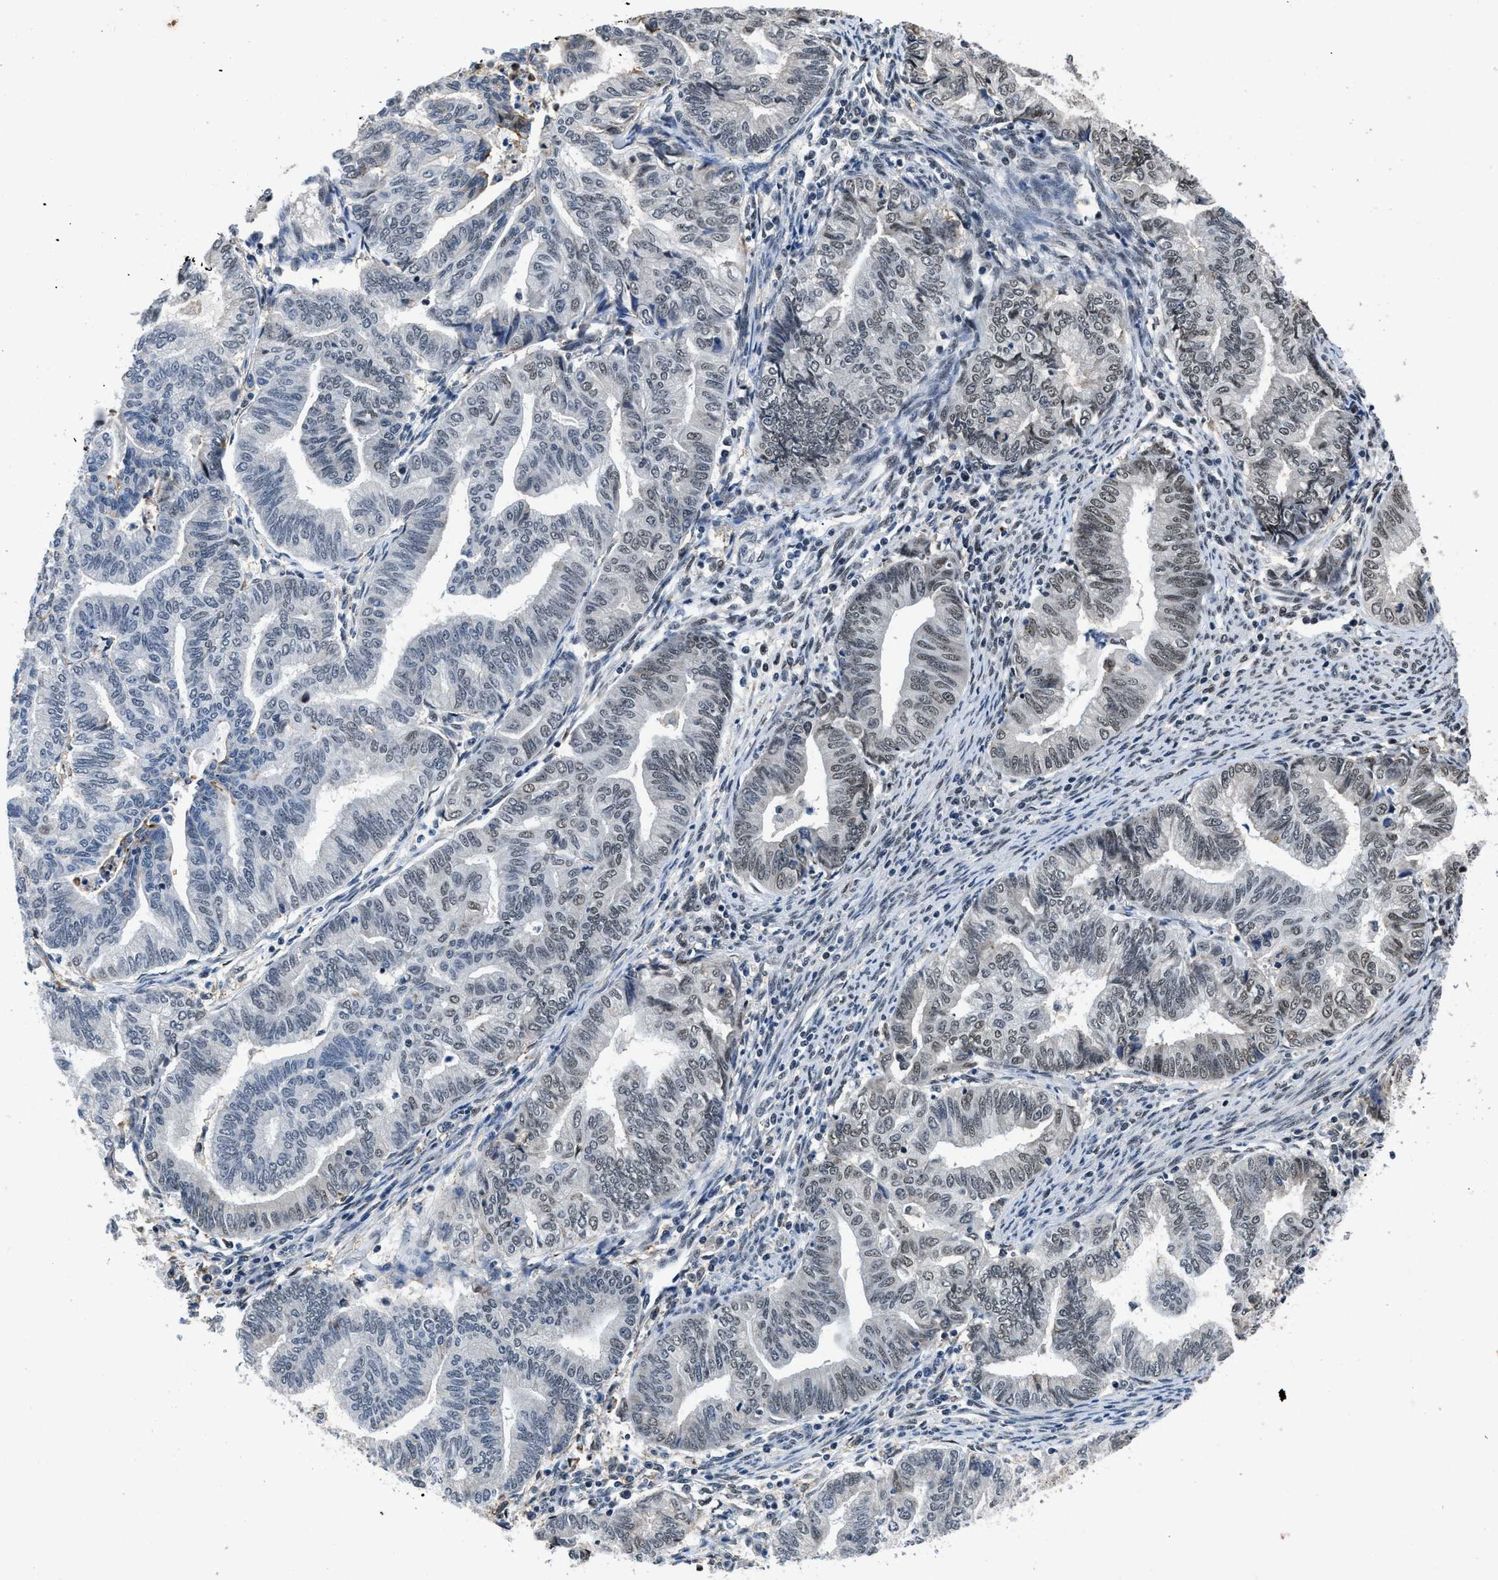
{"staining": {"intensity": "moderate", "quantity": "25%-75%", "location": "nuclear"}, "tissue": "endometrial cancer", "cell_type": "Tumor cells", "image_type": "cancer", "snomed": [{"axis": "morphology", "description": "Adenocarcinoma, NOS"}, {"axis": "topography", "description": "Endometrium"}], "caption": "Human endometrial cancer stained with a brown dye reveals moderate nuclear positive positivity in about 25%-75% of tumor cells.", "gene": "HNRNPH2", "patient": {"sex": "female", "age": 79}}